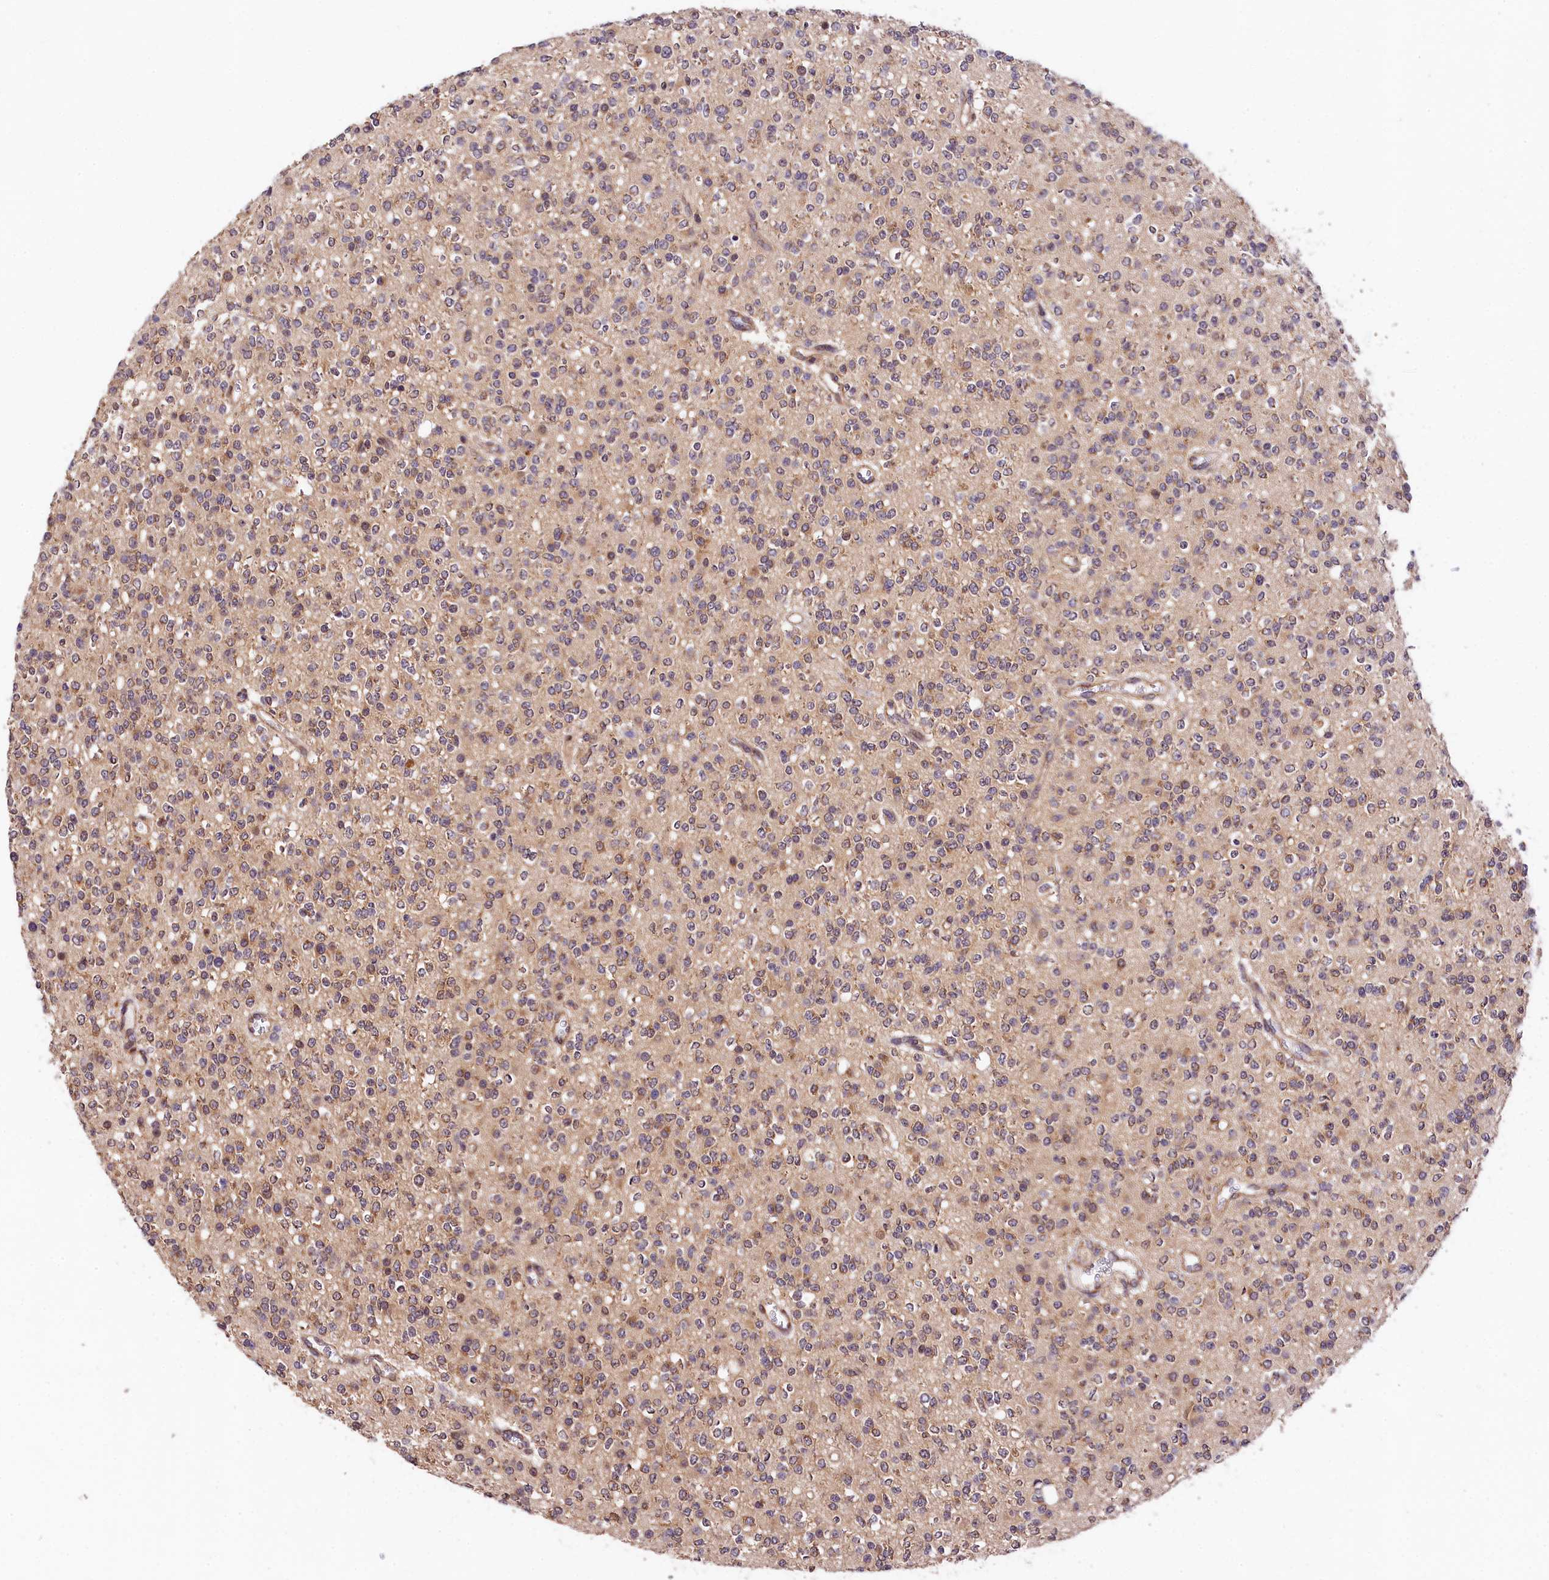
{"staining": {"intensity": "weak", "quantity": "25%-75%", "location": "cytoplasmic/membranous"}, "tissue": "glioma", "cell_type": "Tumor cells", "image_type": "cancer", "snomed": [{"axis": "morphology", "description": "Glioma, malignant, High grade"}, {"axis": "topography", "description": "Brain"}], "caption": "Tumor cells show low levels of weak cytoplasmic/membranous staining in approximately 25%-75% of cells in glioma. (Stains: DAB (3,3'-diaminobenzidine) in brown, nuclei in blue, Microscopy: brightfield microscopy at high magnification).", "gene": "CHORDC1", "patient": {"sex": "male", "age": 34}}